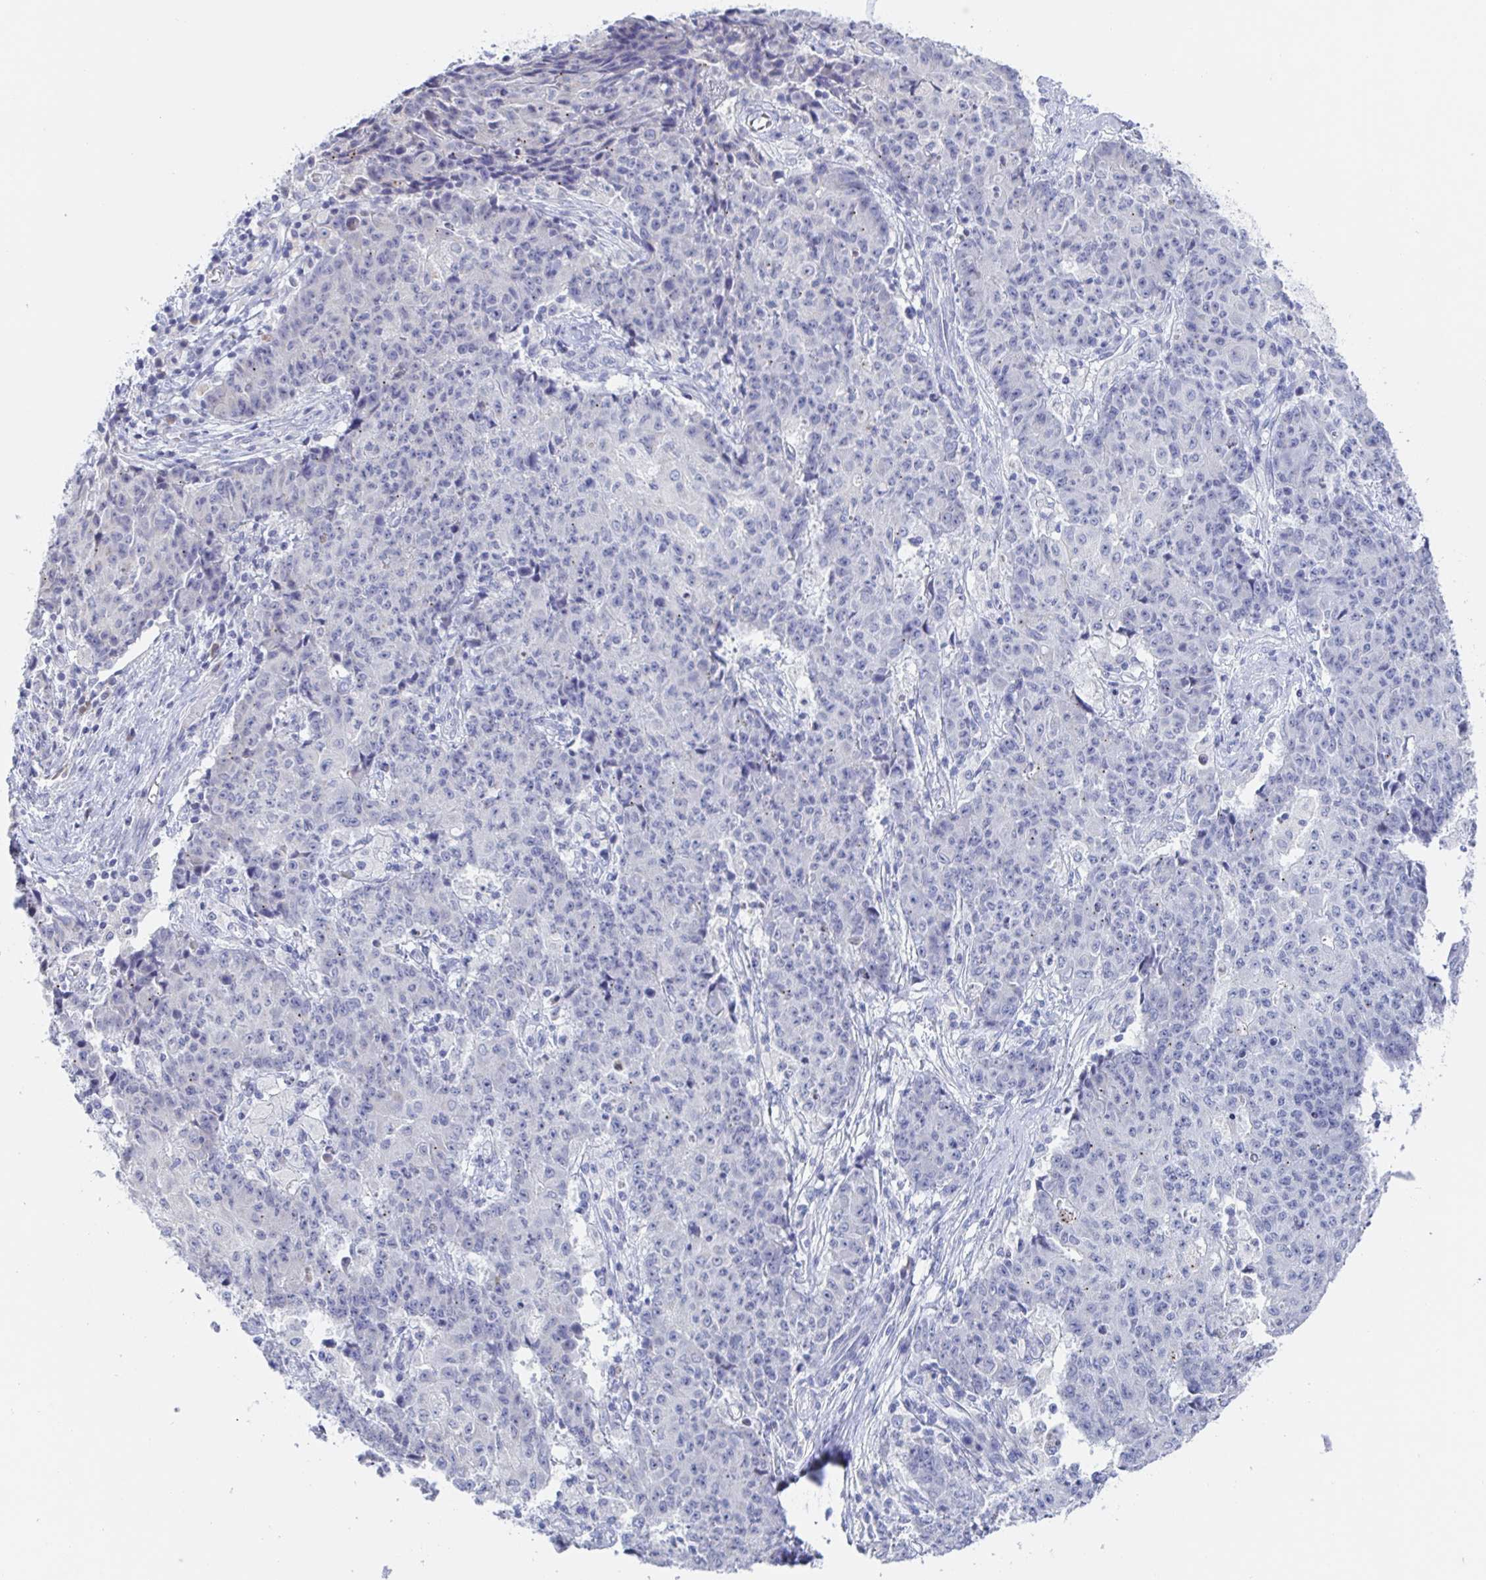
{"staining": {"intensity": "negative", "quantity": "none", "location": "none"}, "tissue": "ovarian cancer", "cell_type": "Tumor cells", "image_type": "cancer", "snomed": [{"axis": "morphology", "description": "Carcinoma, endometroid"}, {"axis": "topography", "description": "Ovary"}], "caption": "Human ovarian cancer stained for a protein using immunohistochemistry (IHC) displays no positivity in tumor cells.", "gene": "SIAH3", "patient": {"sex": "female", "age": 42}}